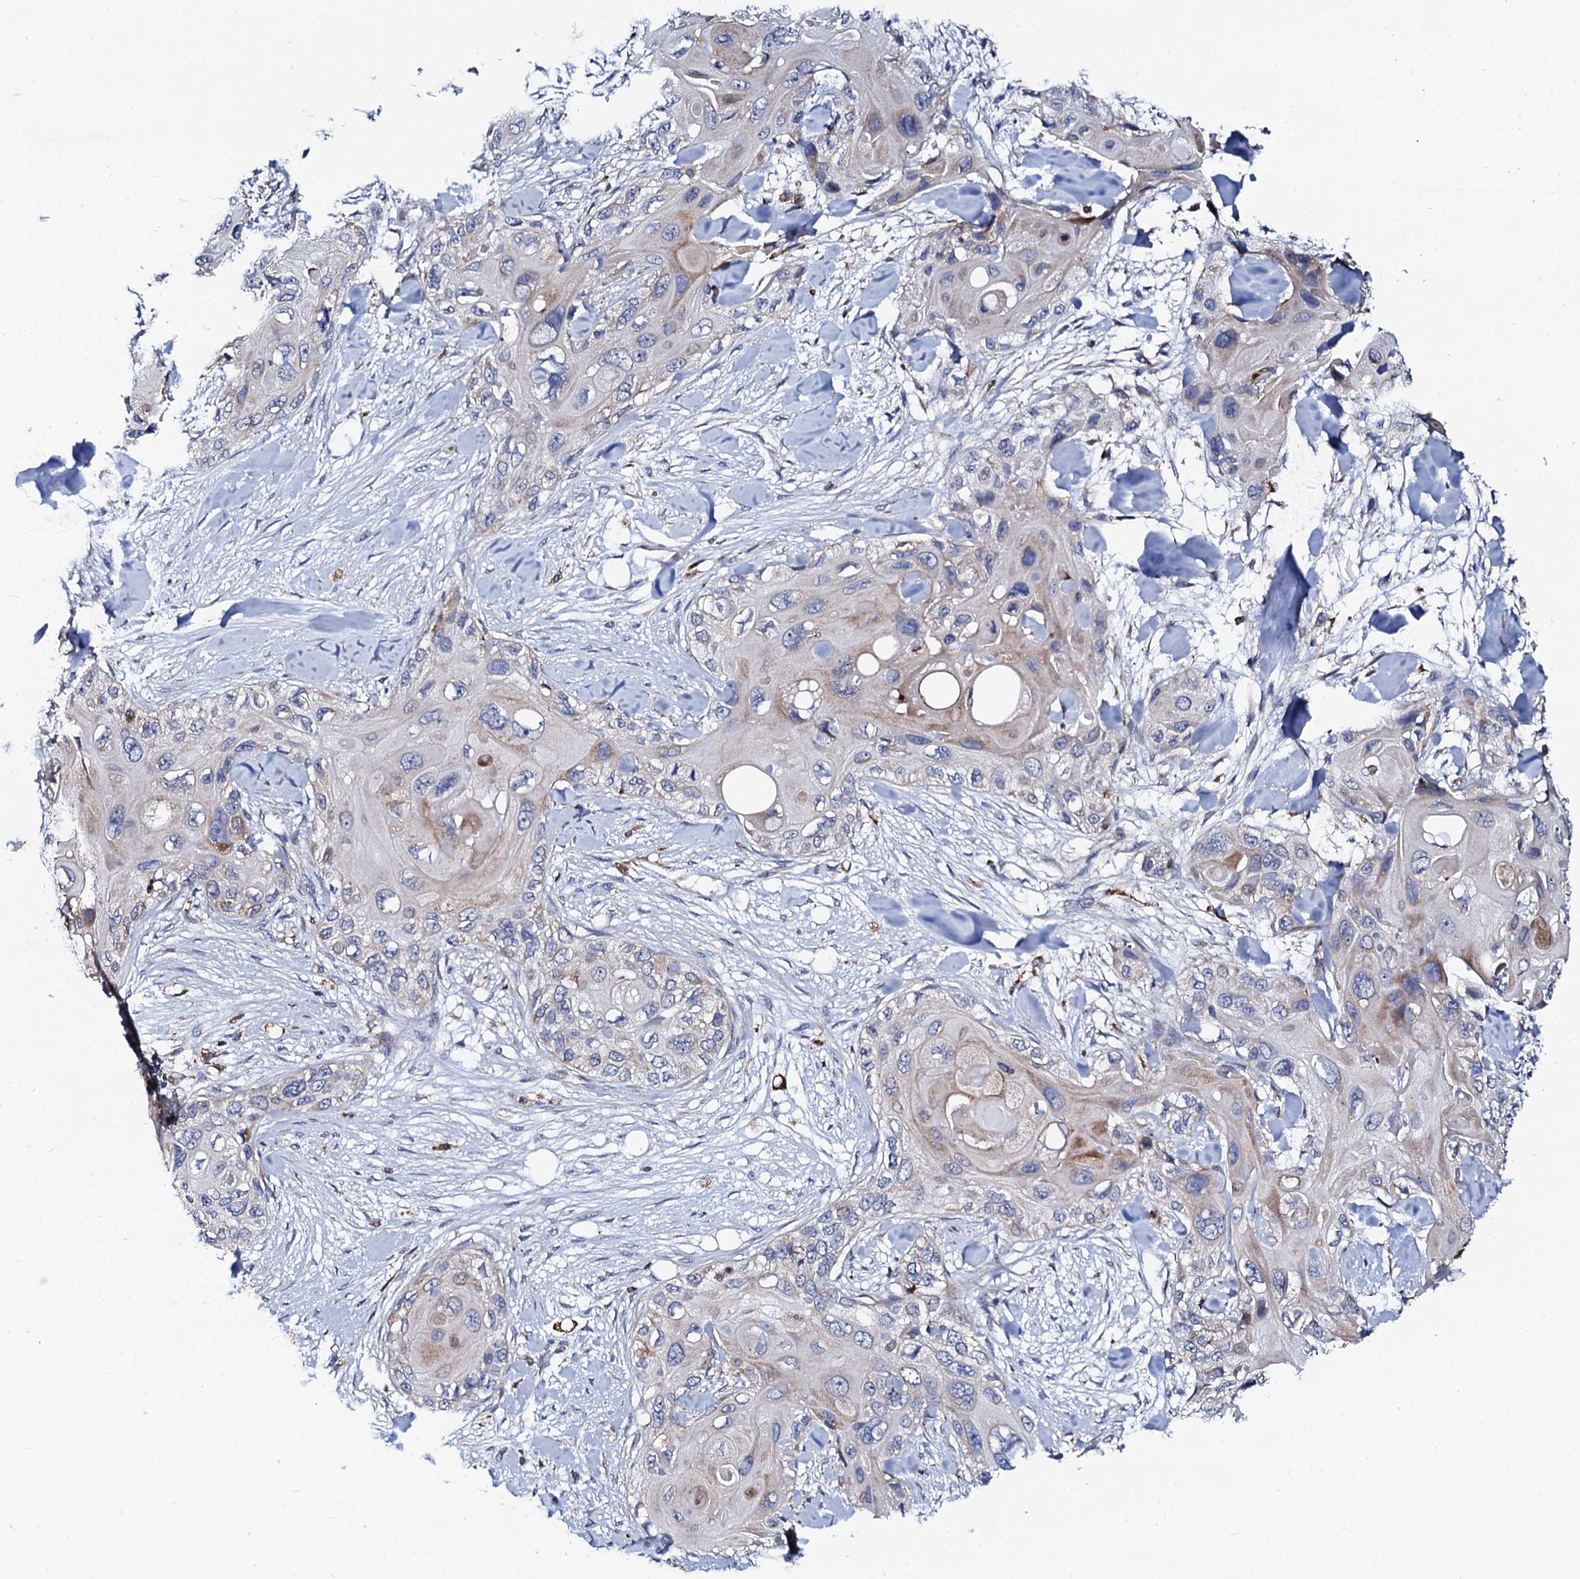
{"staining": {"intensity": "weak", "quantity": "<25%", "location": "cytoplasmic/membranous"}, "tissue": "skin cancer", "cell_type": "Tumor cells", "image_type": "cancer", "snomed": [{"axis": "morphology", "description": "Normal tissue, NOS"}, {"axis": "morphology", "description": "Squamous cell carcinoma, NOS"}, {"axis": "topography", "description": "Skin"}], "caption": "Immunohistochemistry of human skin squamous cell carcinoma exhibits no staining in tumor cells.", "gene": "TCIRG1", "patient": {"sex": "male", "age": 72}}